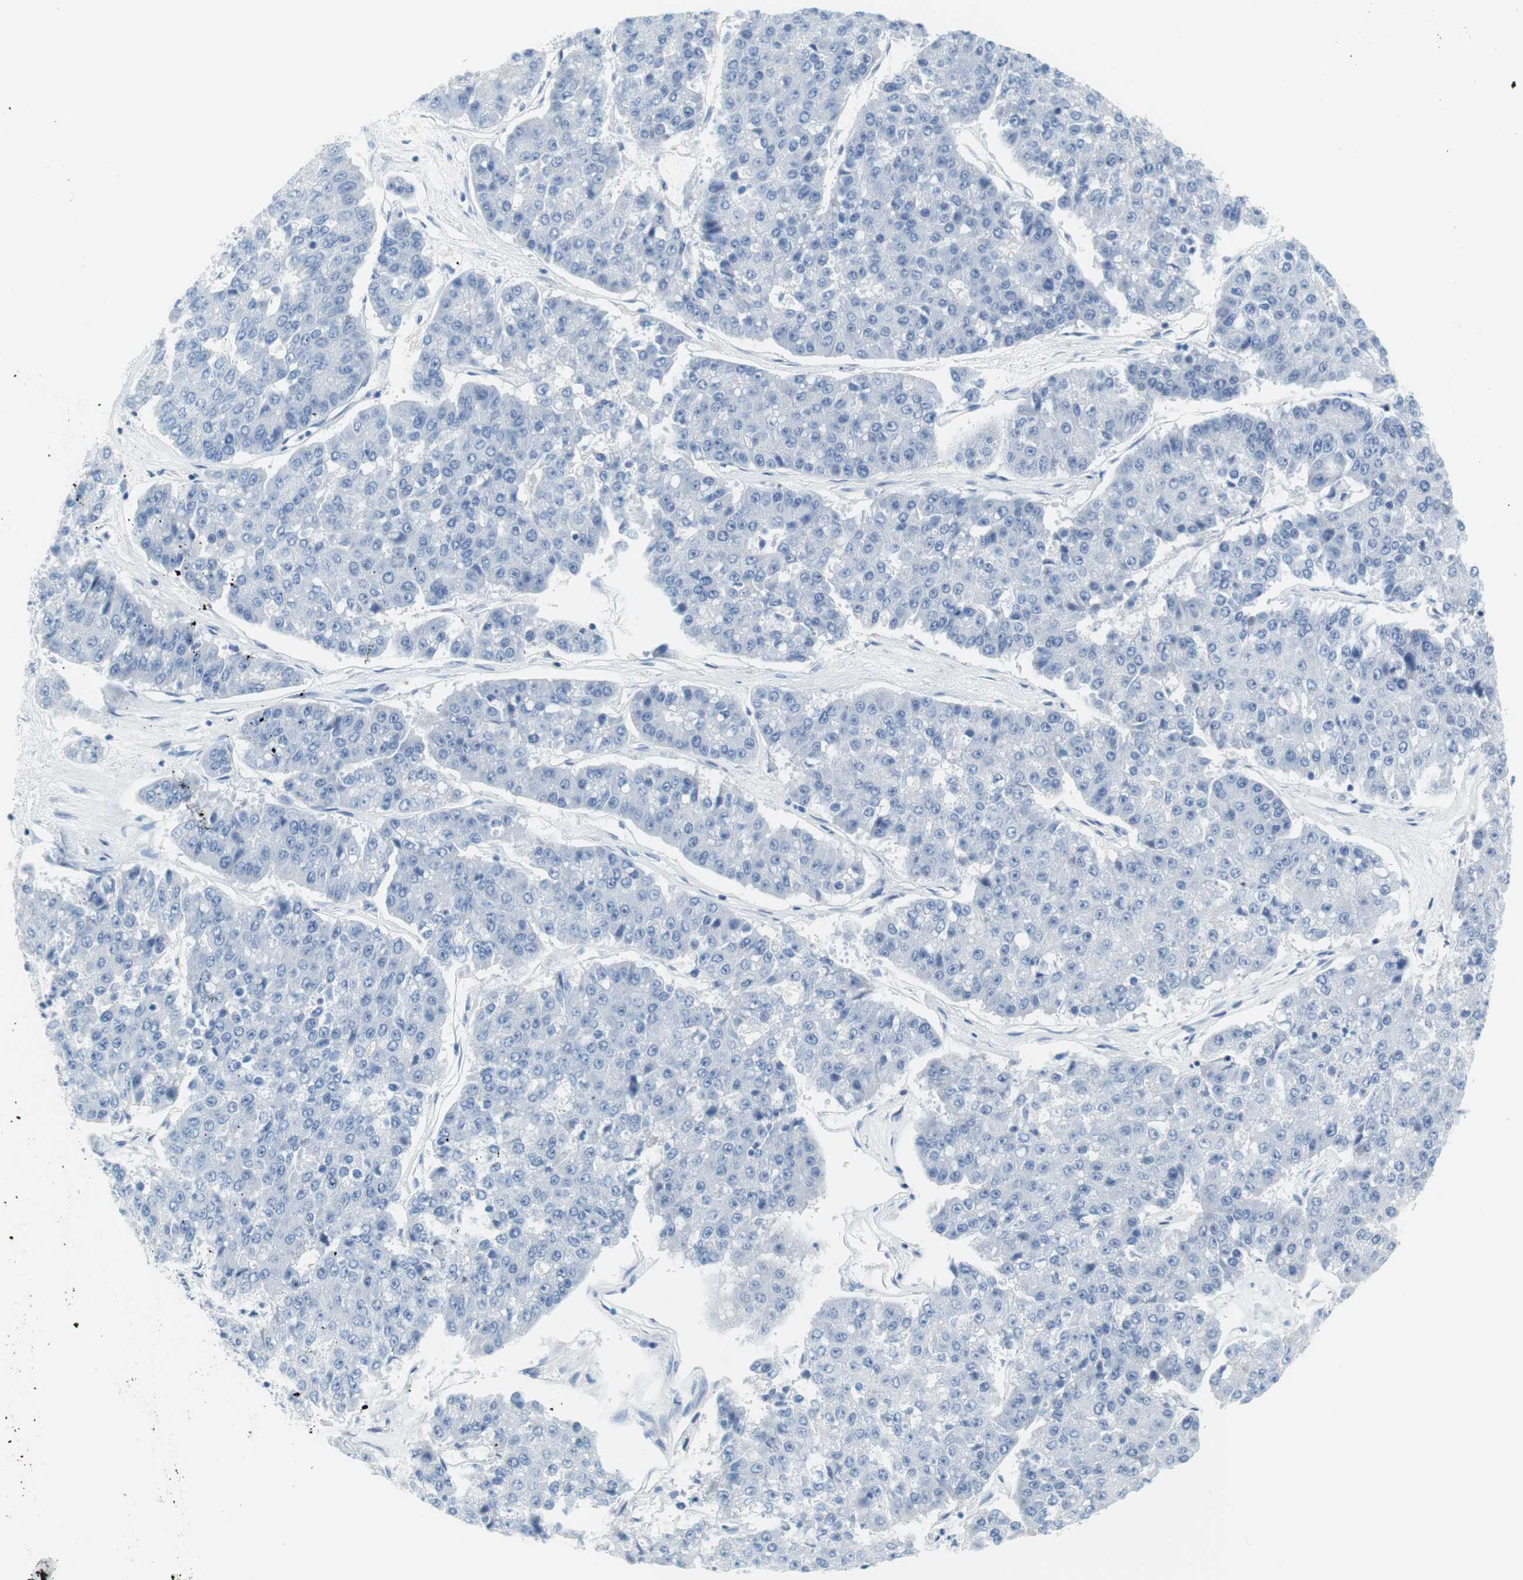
{"staining": {"intensity": "negative", "quantity": "none", "location": "none"}, "tissue": "pancreatic cancer", "cell_type": "Tumor cells", "image_type": "cancer", "snomed": [{"axis": "morphology", "description": "Adenocarcinoma, NOS"}, {"axis": "topography", "description": "Pancreas"}], "caption": "A high-resolution image shows immunohistochemistry staining of pancreatic cancer (adenocarcinoma), which shows no significant positivity in tumor cells.", "gene": "MYH1", "patient": {"sex": "male", "age": 50}}